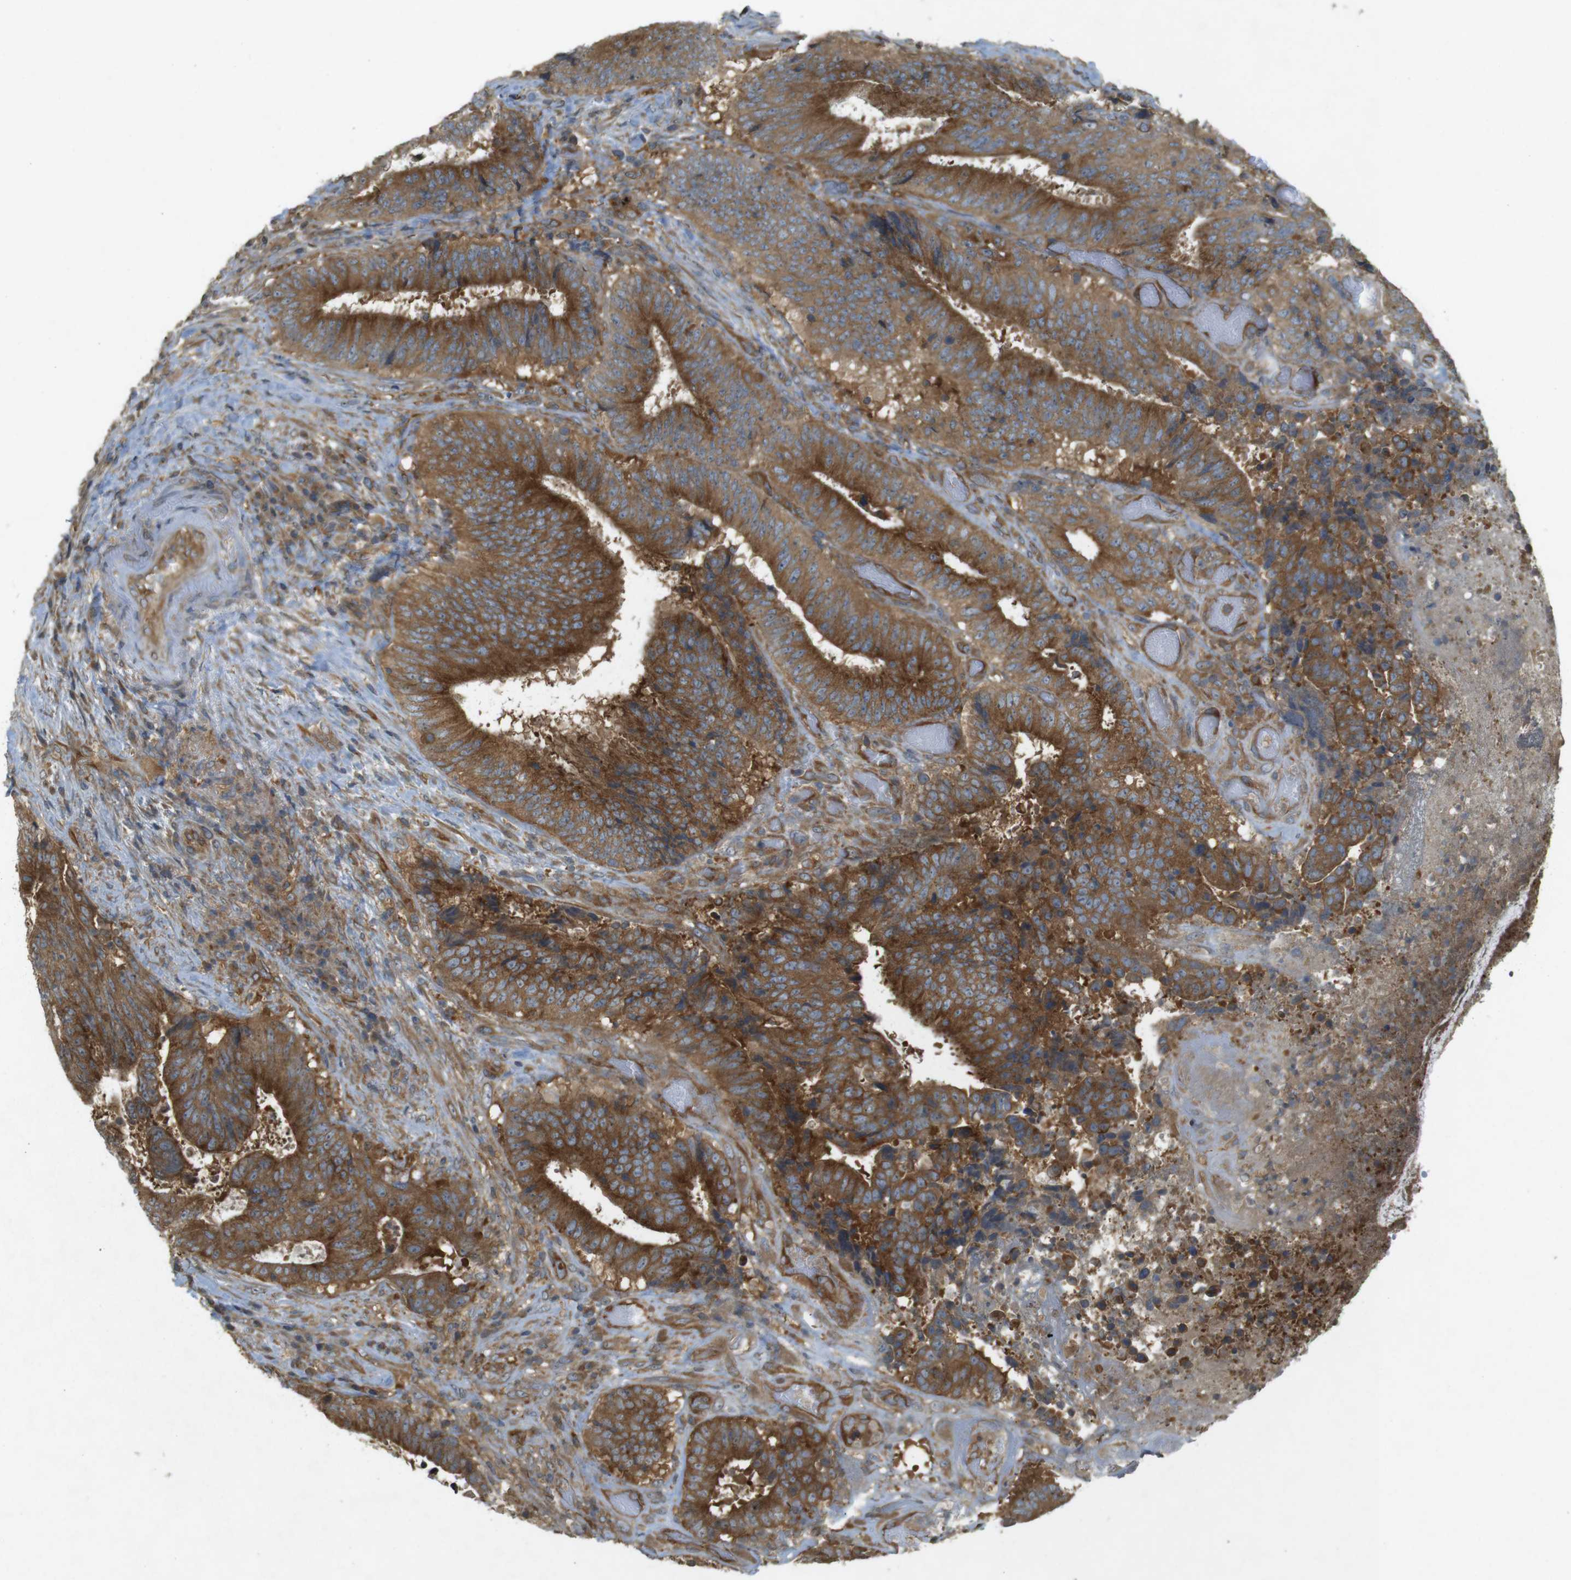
{"staining": {"intensity": "strong", "quantity": ">75%", "location": "cytoplasmic/membranous"}, "tissue": "colorectal cancer", "cell_type": "Tumor cells", "image_type": "cancer", "snomed": [{"axis": "morphology", "description": "Adenocarcinoma, NOS"}, {"axis": "topography", "description": "Rectum"}], "caption": "A brown stain labels strong cytoplasmic/membranous expression of a protein in human colorectal cancer (adenocarcinoma) tumor cells. Using DAB (3,3'-diaminobenzidine) (brown) and hematoxylin (blue) stains, captured at high magnification using brightfield microscopy.", "gene": "KIF5B", "patient": {"sex": "male", "age": 72}}